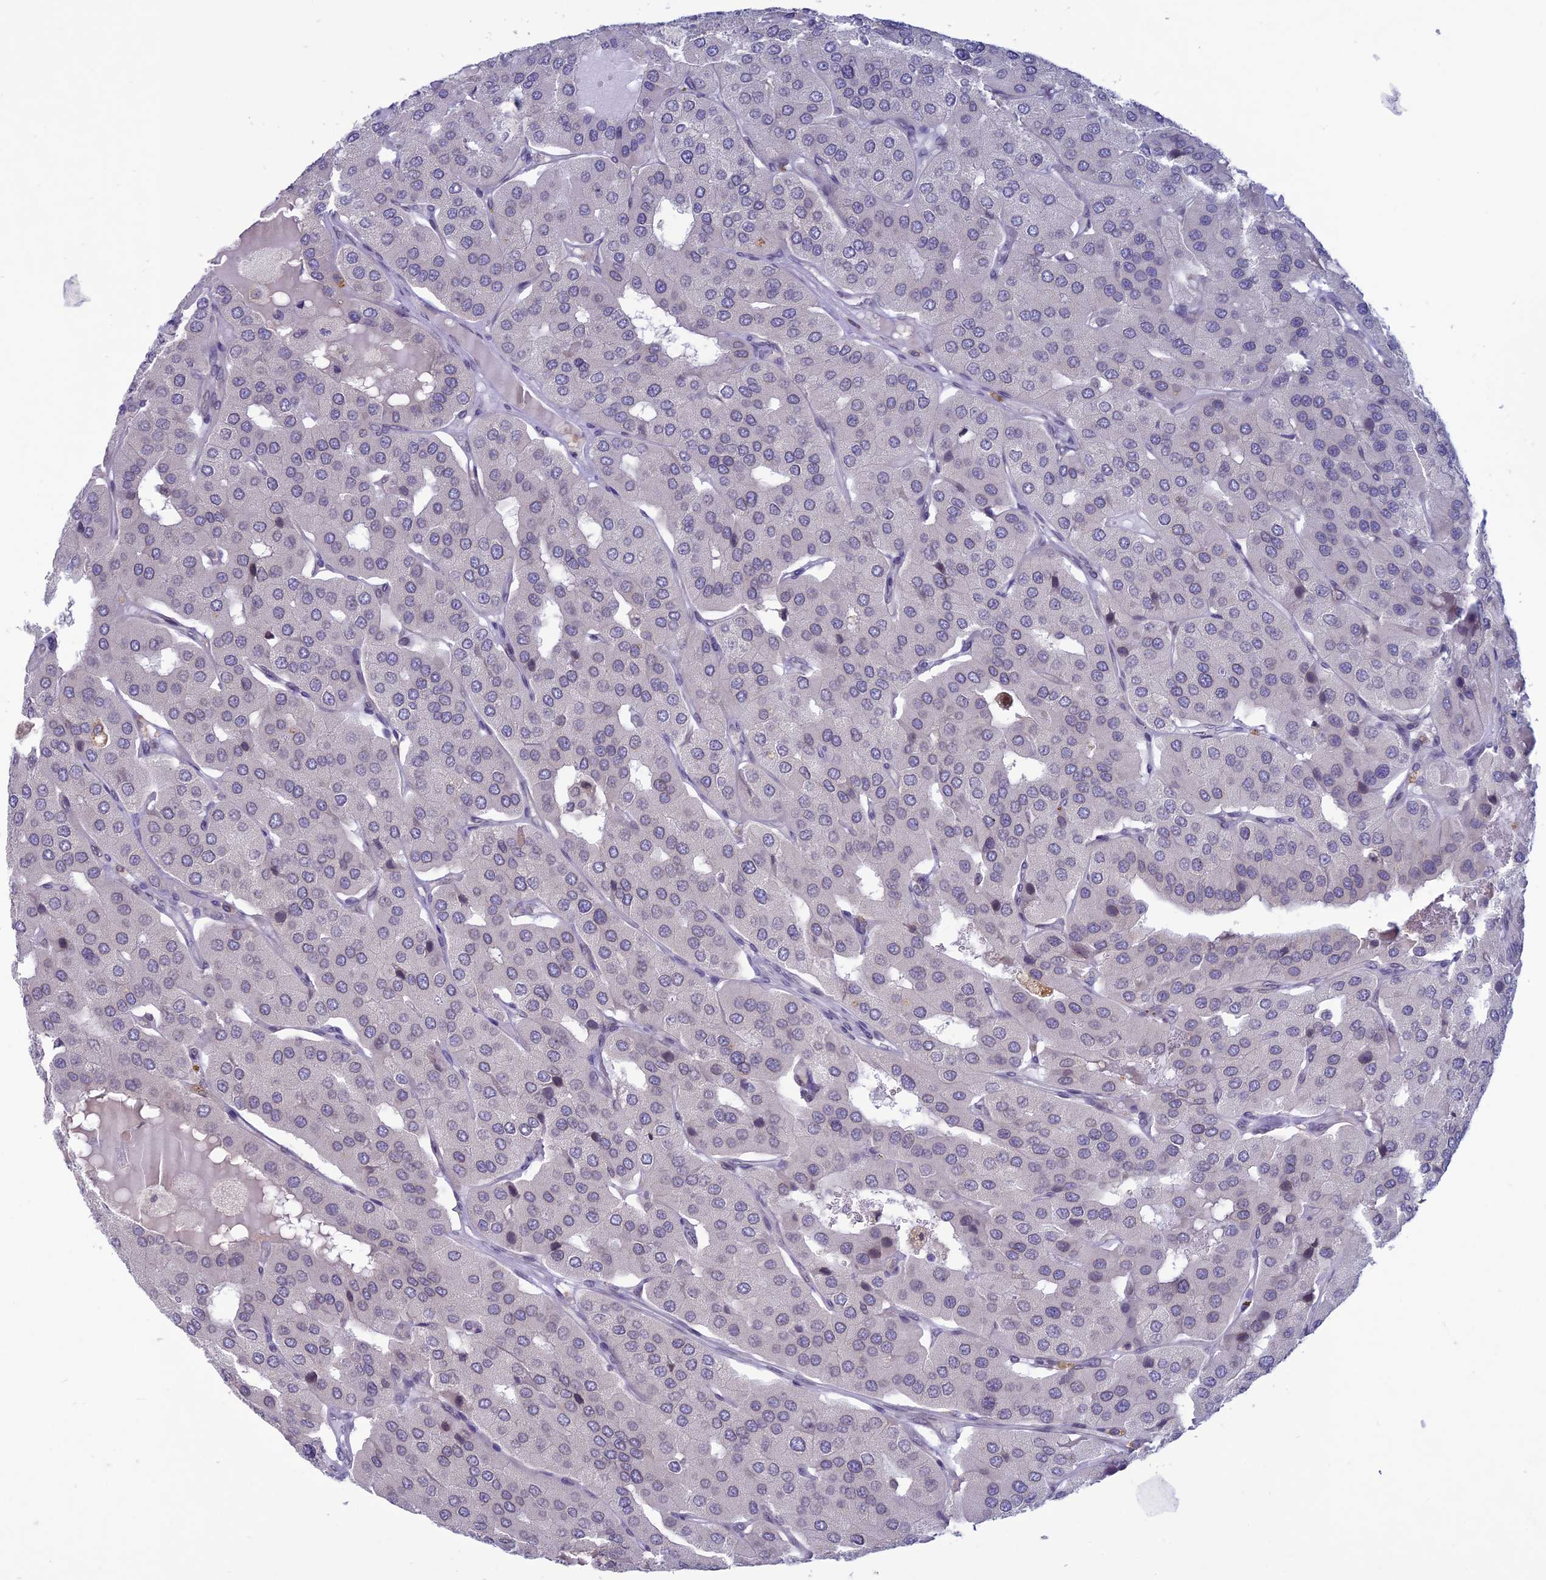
{"staining": {"intensity": "negative", "quantity": "none", "location": "none"}, "tissue": "parathyroid gland", "cell_type": "Glandular cells", "image_type": "normal", "snomed": [{"axis": "morphology", "description": "Normal tissue, NOS"}, {"axis": "morphology", "description": "Adenoma, NOS"}, {"axis": "topography", "description": "Parathyroid gland"}], "caption": "Immunohistochemical staining of normal human parathyroid gland displays no significant expression in glandular cells. (Immunohistochemistry, brightfield microscopy, high magnification).", "gene": "WDR46", "patient": {"sex": "female", "age": 86}}